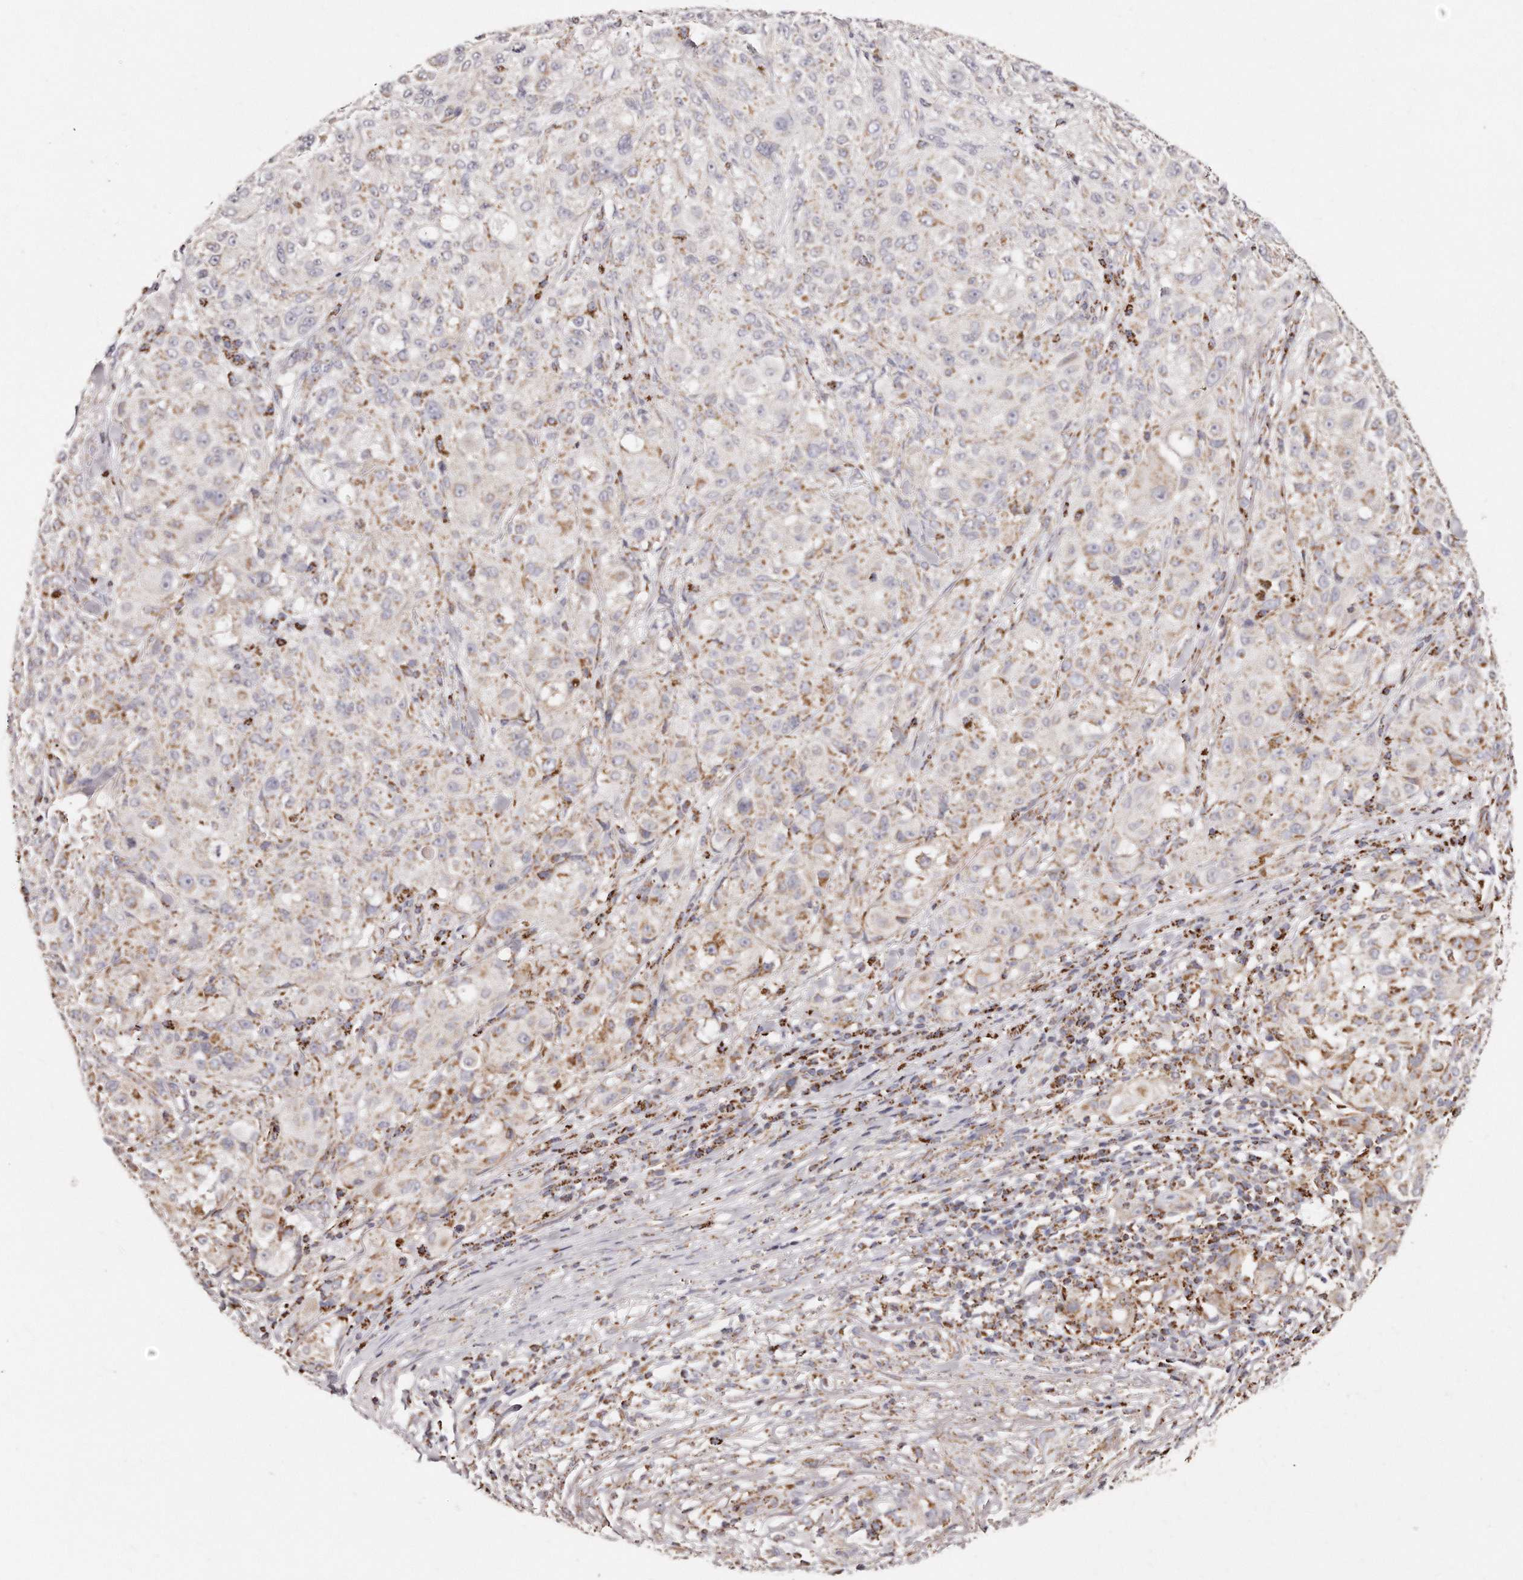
{"staining": {"intensity": "weak", "quantity": "25%-75%", "location": "cytoplasmic/membranous"}, "tissue": "melanoma", "cell_type": "Tumor cells", "image_type": "cancer", "snomed": [{"axis": "morphology", "description": "Necrosis, NOS"}, {"axis": "morphology", "description": "Malignant melanoma, NOS"}, {"axis": "topography", "description": "Skin"}], "caption": "Melanoma stained with a protein marker displays weak staining in tumor cells.", "gene": "RTKN", "patient": {"sex": "female", "age": 87}}